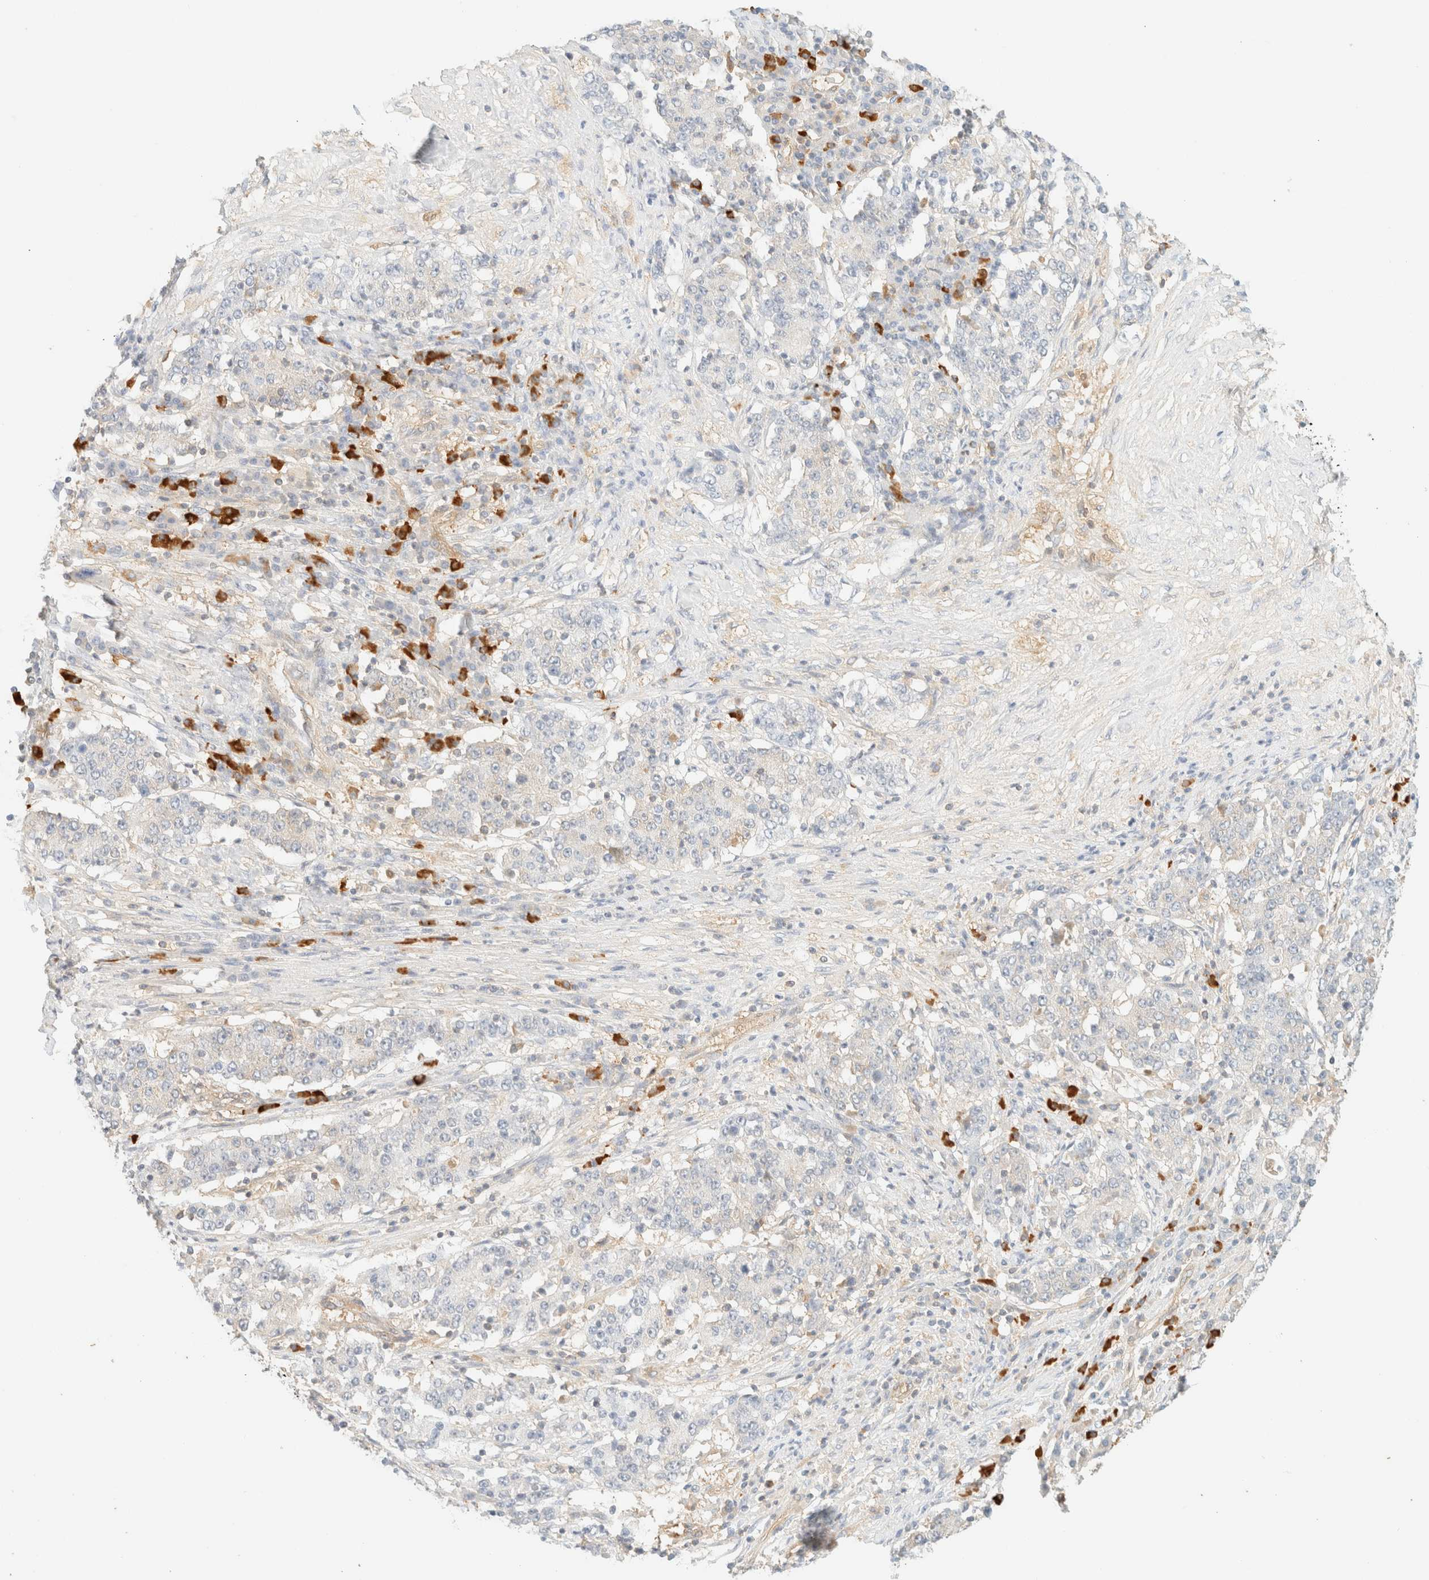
{"staining": {"intensity": "weak", "quantity": "<25%", "location": "cytoplasmic/membranous"}, "tissue": "stomach cancer", "cell_type": "Tumor cells", "image_type": "cancer", "snomed": [{"axis": "morphology", "description": "Adenocarcinoma, NOS"}, {"axis": "topography", "description": "Stomach"}], "caption": "High power microscopy histopathology image of an immunohistochemistry photomicrograph of stomach cancer (adenocarcinoma), revealing no significant expression in tumor cells. Brightfield microscopy of immunohistochemistry (IHC) stained with DAB (brown) and hematoxylin (blue), captured at high magnification.", "gene": "FHOD1", "patient": {"sex": "male", "age": 59}}